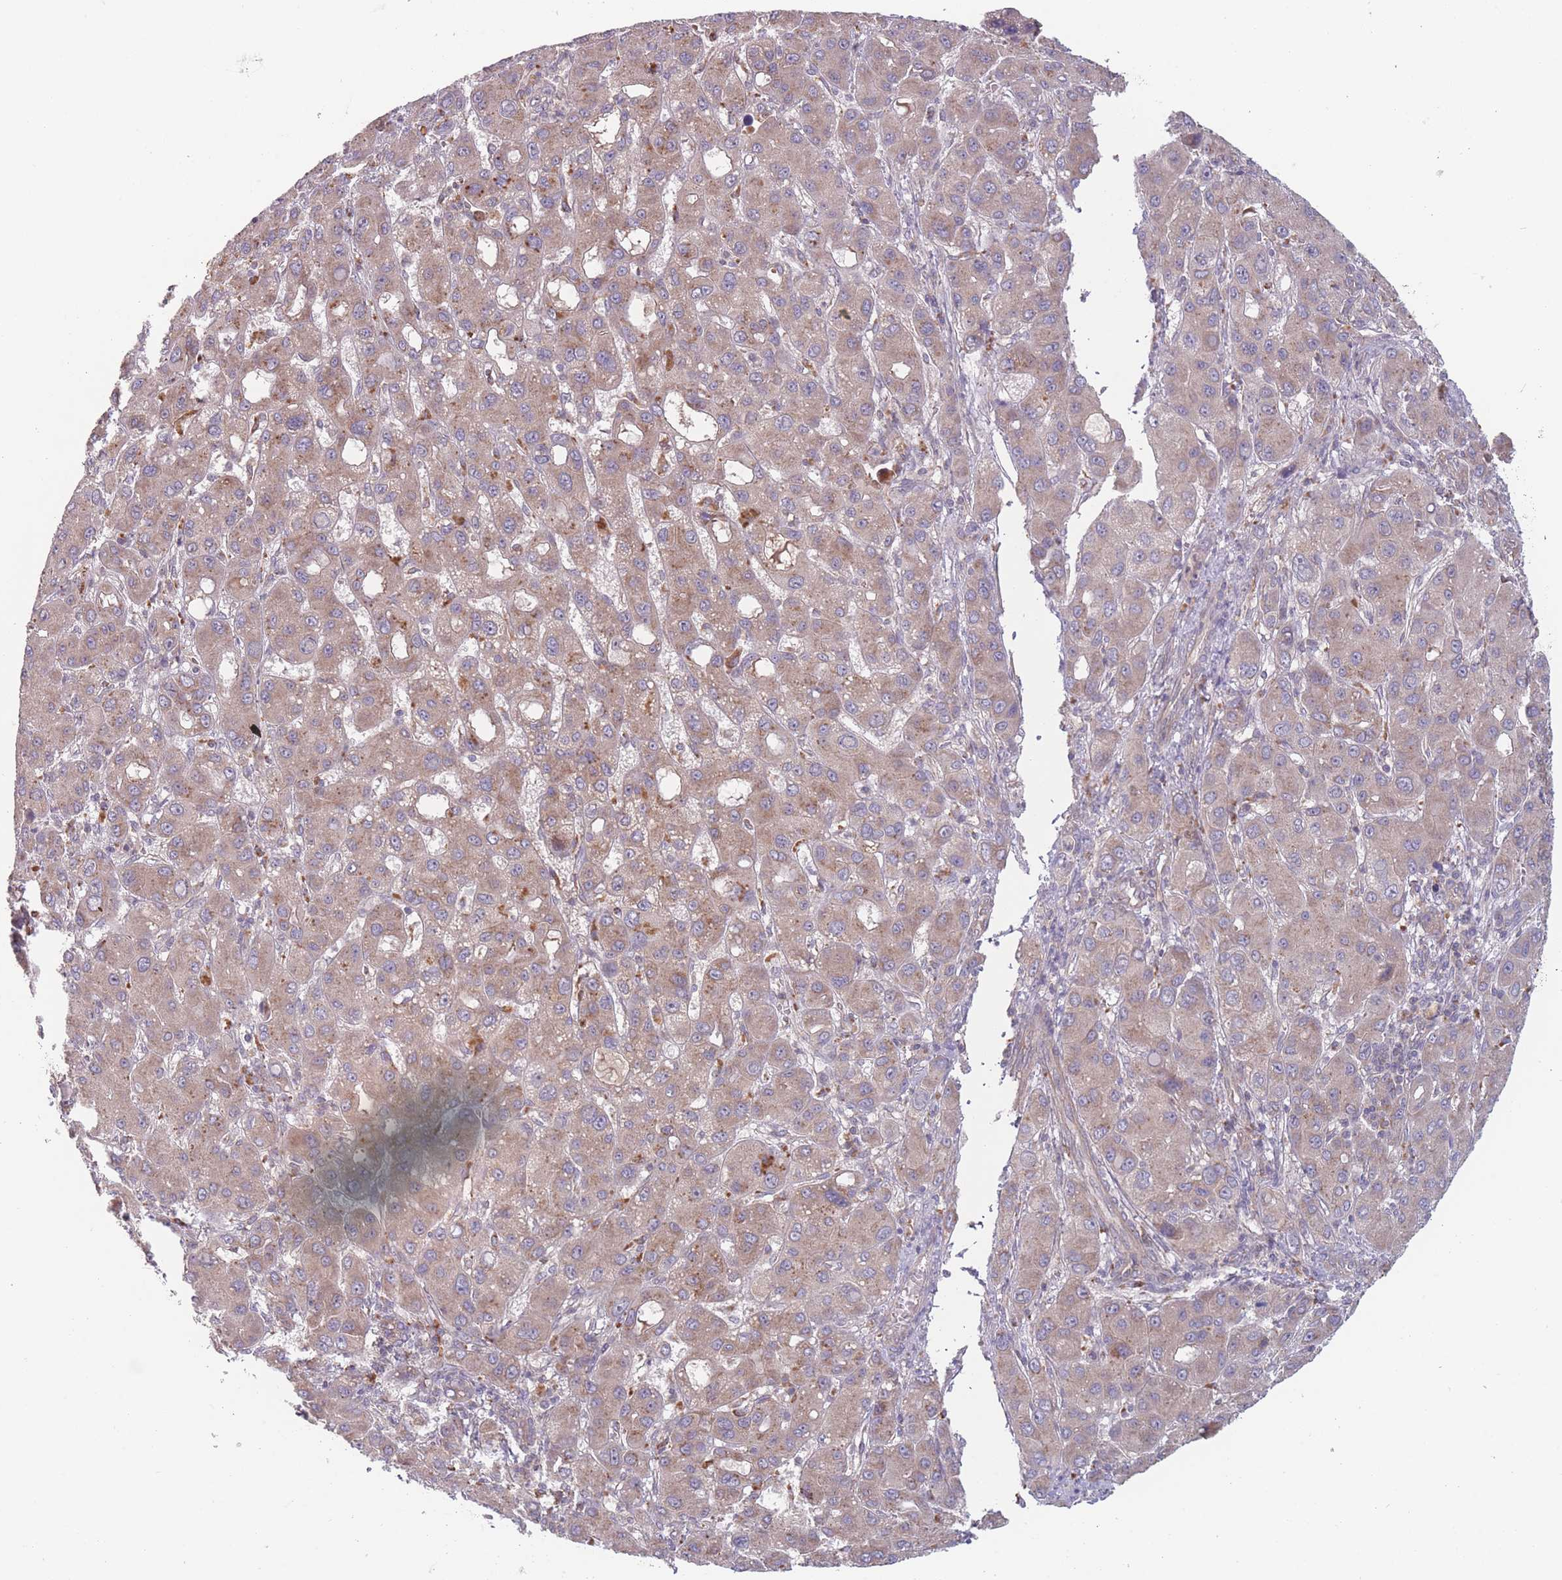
{"staining": {"intensity": "weak", "quantity": ">75%", "location": "cytoplasmic/membranous"}, "tissue": "liver cancer", "cell_type": "Tumor cells", "image_type": "cancer", "snomed": [{"axis": "morphology", "description": "Carcinoma, Hepatocellular, NOS"}, {"axis": "topography", "description": "Liver"}], "caption": "Weak cytoplasmic/membranous staining for a protein is identified in approximately >75% of tumor cells of hepatocellular carcinoma (liver) using immunohistochemistry (IHC).", "gene": "ATP5MG", "patient": {"sex": "male", "age": 55}}